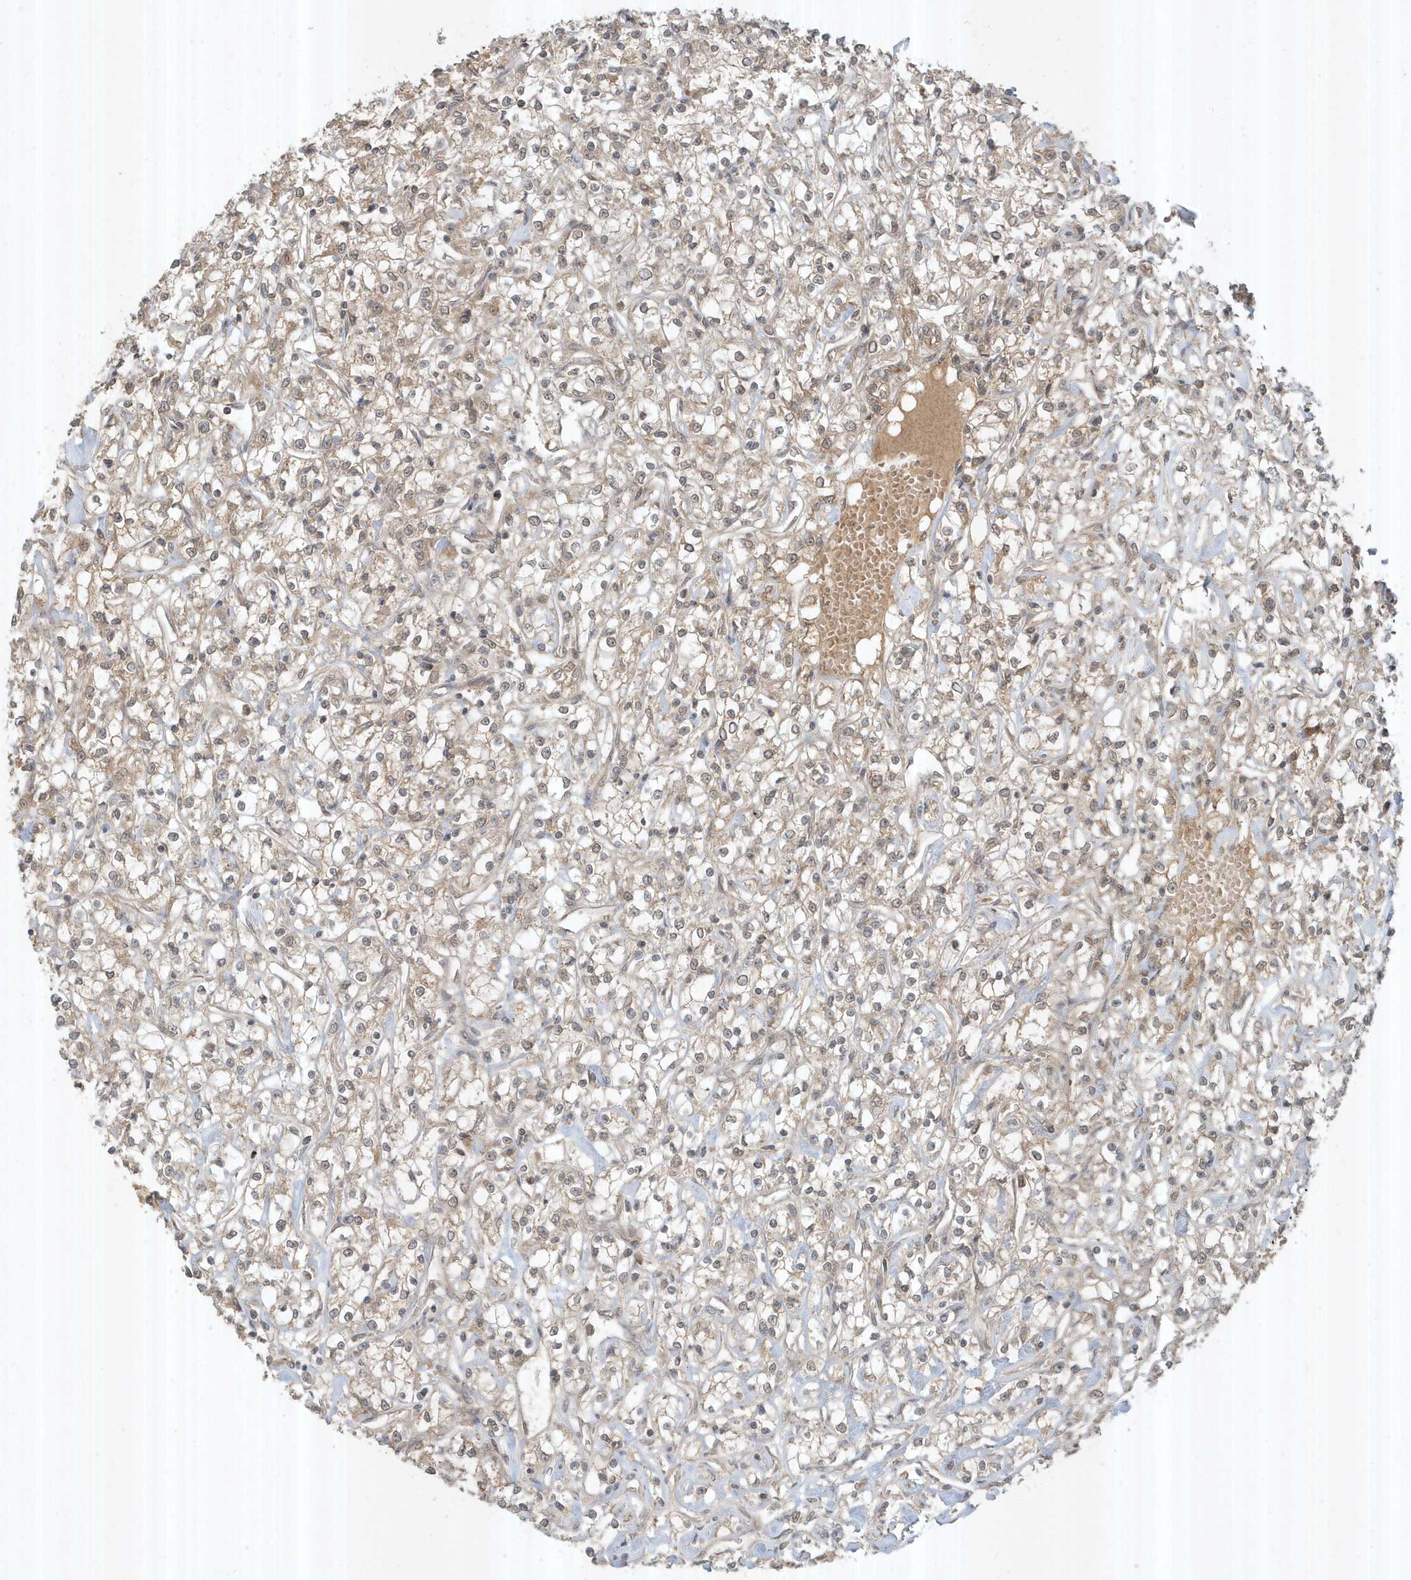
{"staining": {"intensity": "weak", "quantity": ">75%", "location": "cytoplasmic/membranous"}, "tissue": "renal cancer", "cell_type": "Tumor cells", "image_type": "cancer", "snomed": [{"axis": "morphology", "description": "Adenocarcinoma, NOS"}, {"axis": "topography", "description": "Kidney"}], "caption": "Renal cancer stained with a brown dye shows weak cytoplasmic/membranous positive staining in approximately >75% of tumor cells.", "gene": "ABCB9", "patient": {"sex": "female", "age": 59}}